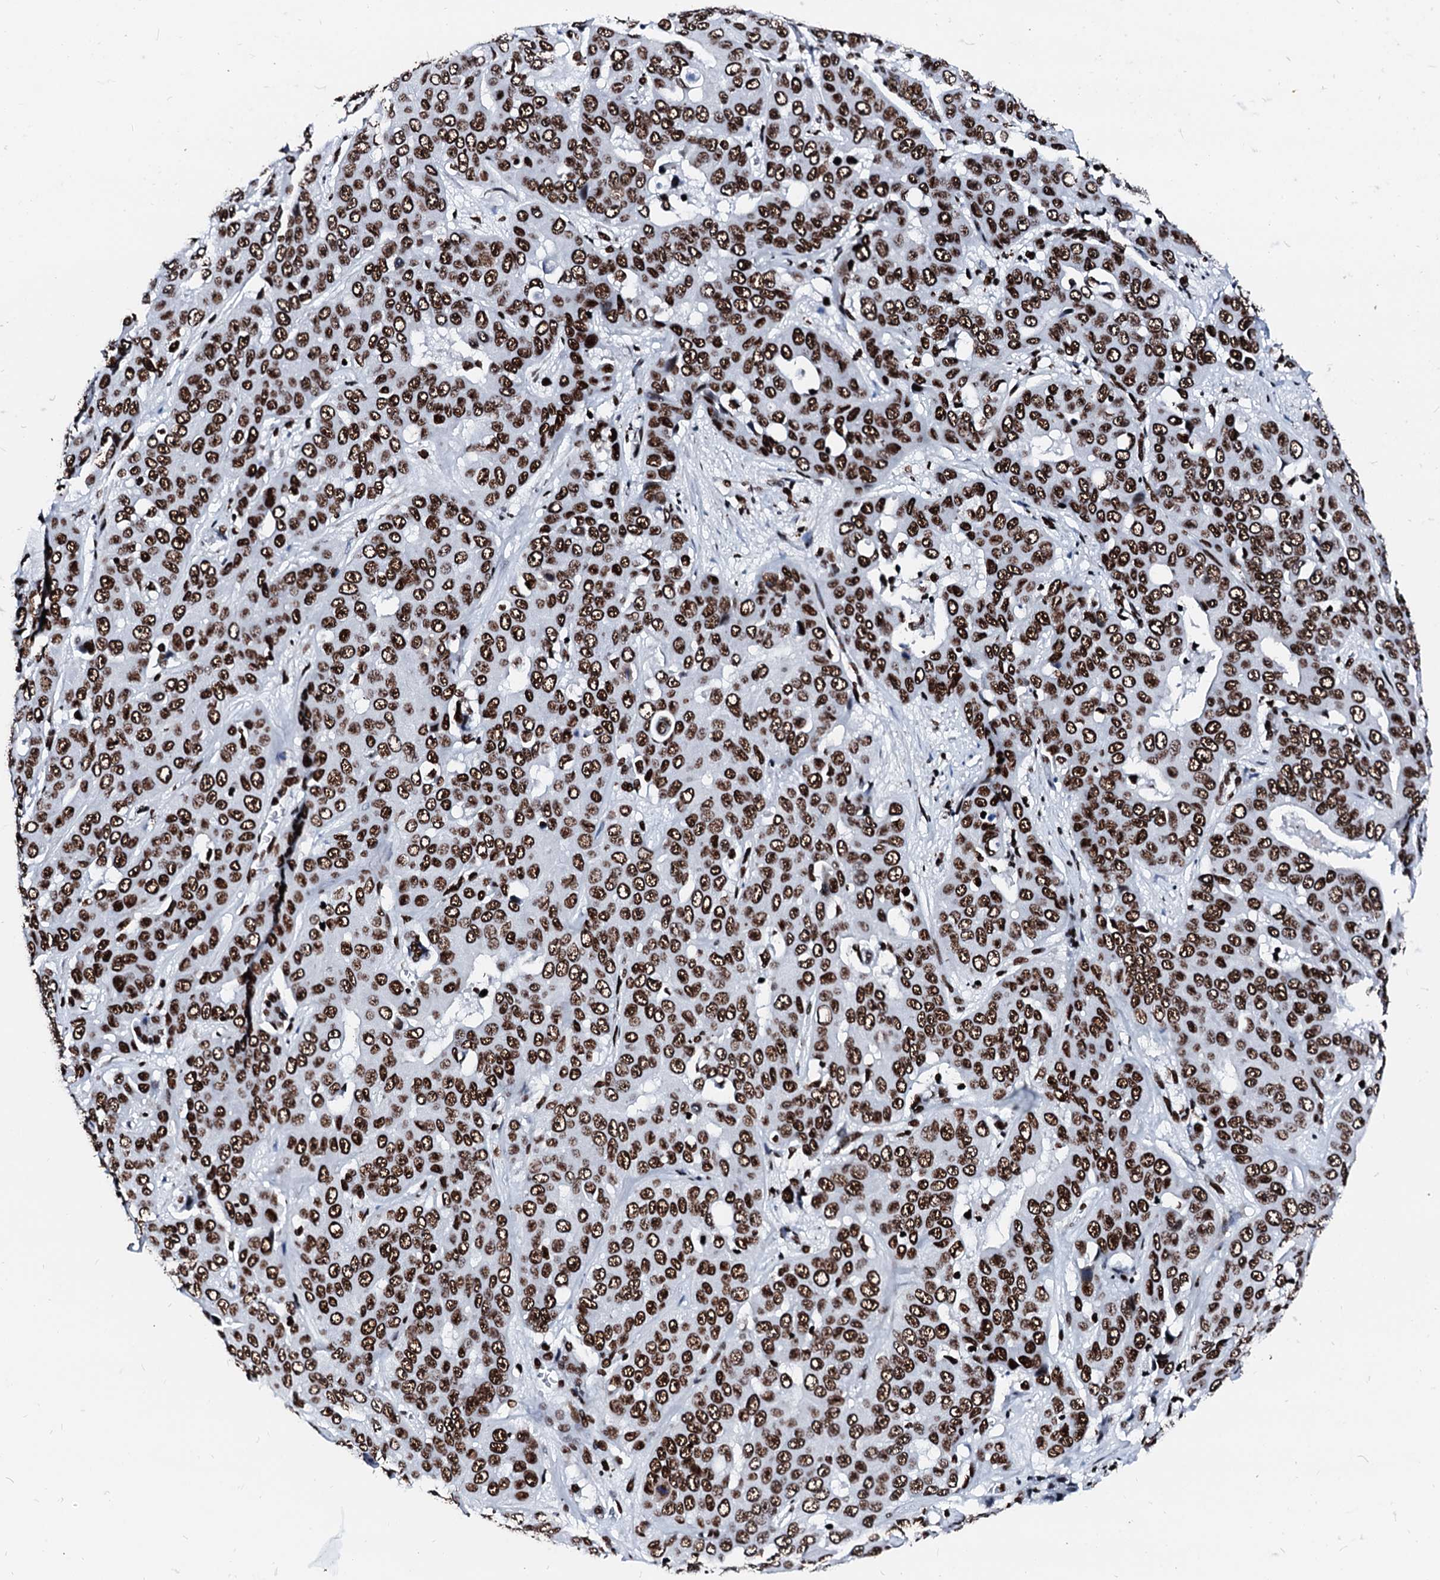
{"staining": {"intensity": "strong", "quantity": ">75%", "location": "nuclear"}, "tissue": "liver cancer", "cell_type": "Tumor cells", "image_type": "cancer", "snomed": [{"axis": "morphology", "description": "Cholangiocarcinoma"}, {"axis": "topography", "description": "Liver"}], "caption": "Liver cancer (cholangiocarcinoma) stained with a brown dye exhibits strong nuclear positive staining in about >75% of tumor cells.", "gene": "RALY", "patient": {"sex": "female", "age": 52}}